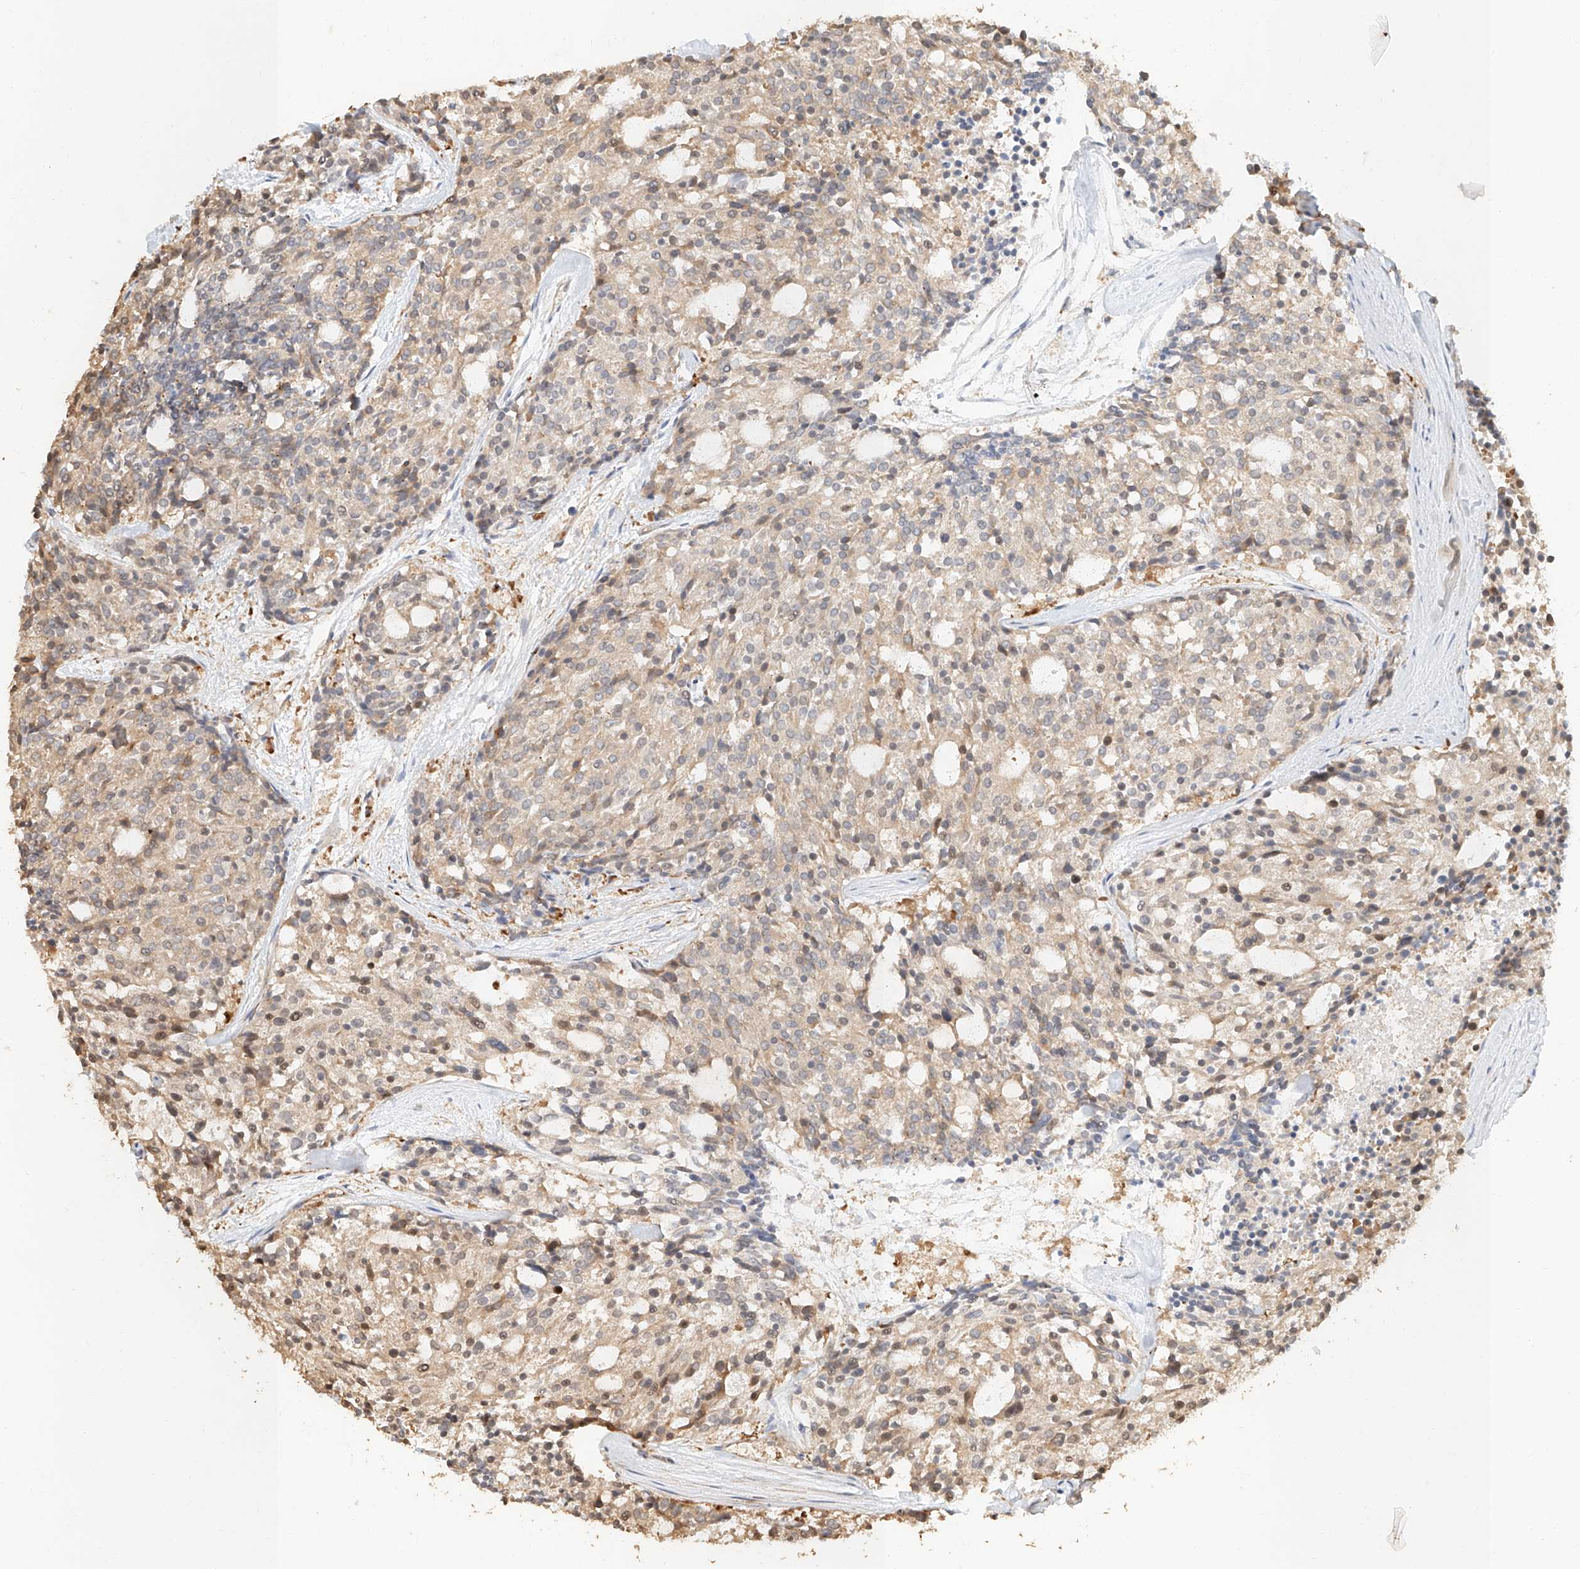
{"staining": {"intensity": "weak", "quantity": "25%-75%", "location": "cytoplasmic/membranous,nuclear"}, "tissue": "carcinoid", "cell_type": "Tumor cells", "image_type": "cancer", "snomed": [{"axis": "morphology", "description": "Carcinoid, malignant, NOS"}, {"axis": "topography", "description": "Pancreas"}], "caption": "Human carcinoid stained with a protein marker demonstrates weak staining in tumor cells.", "gene": "NAP1L1", "patient": {"sex": "female", "age": 54}}